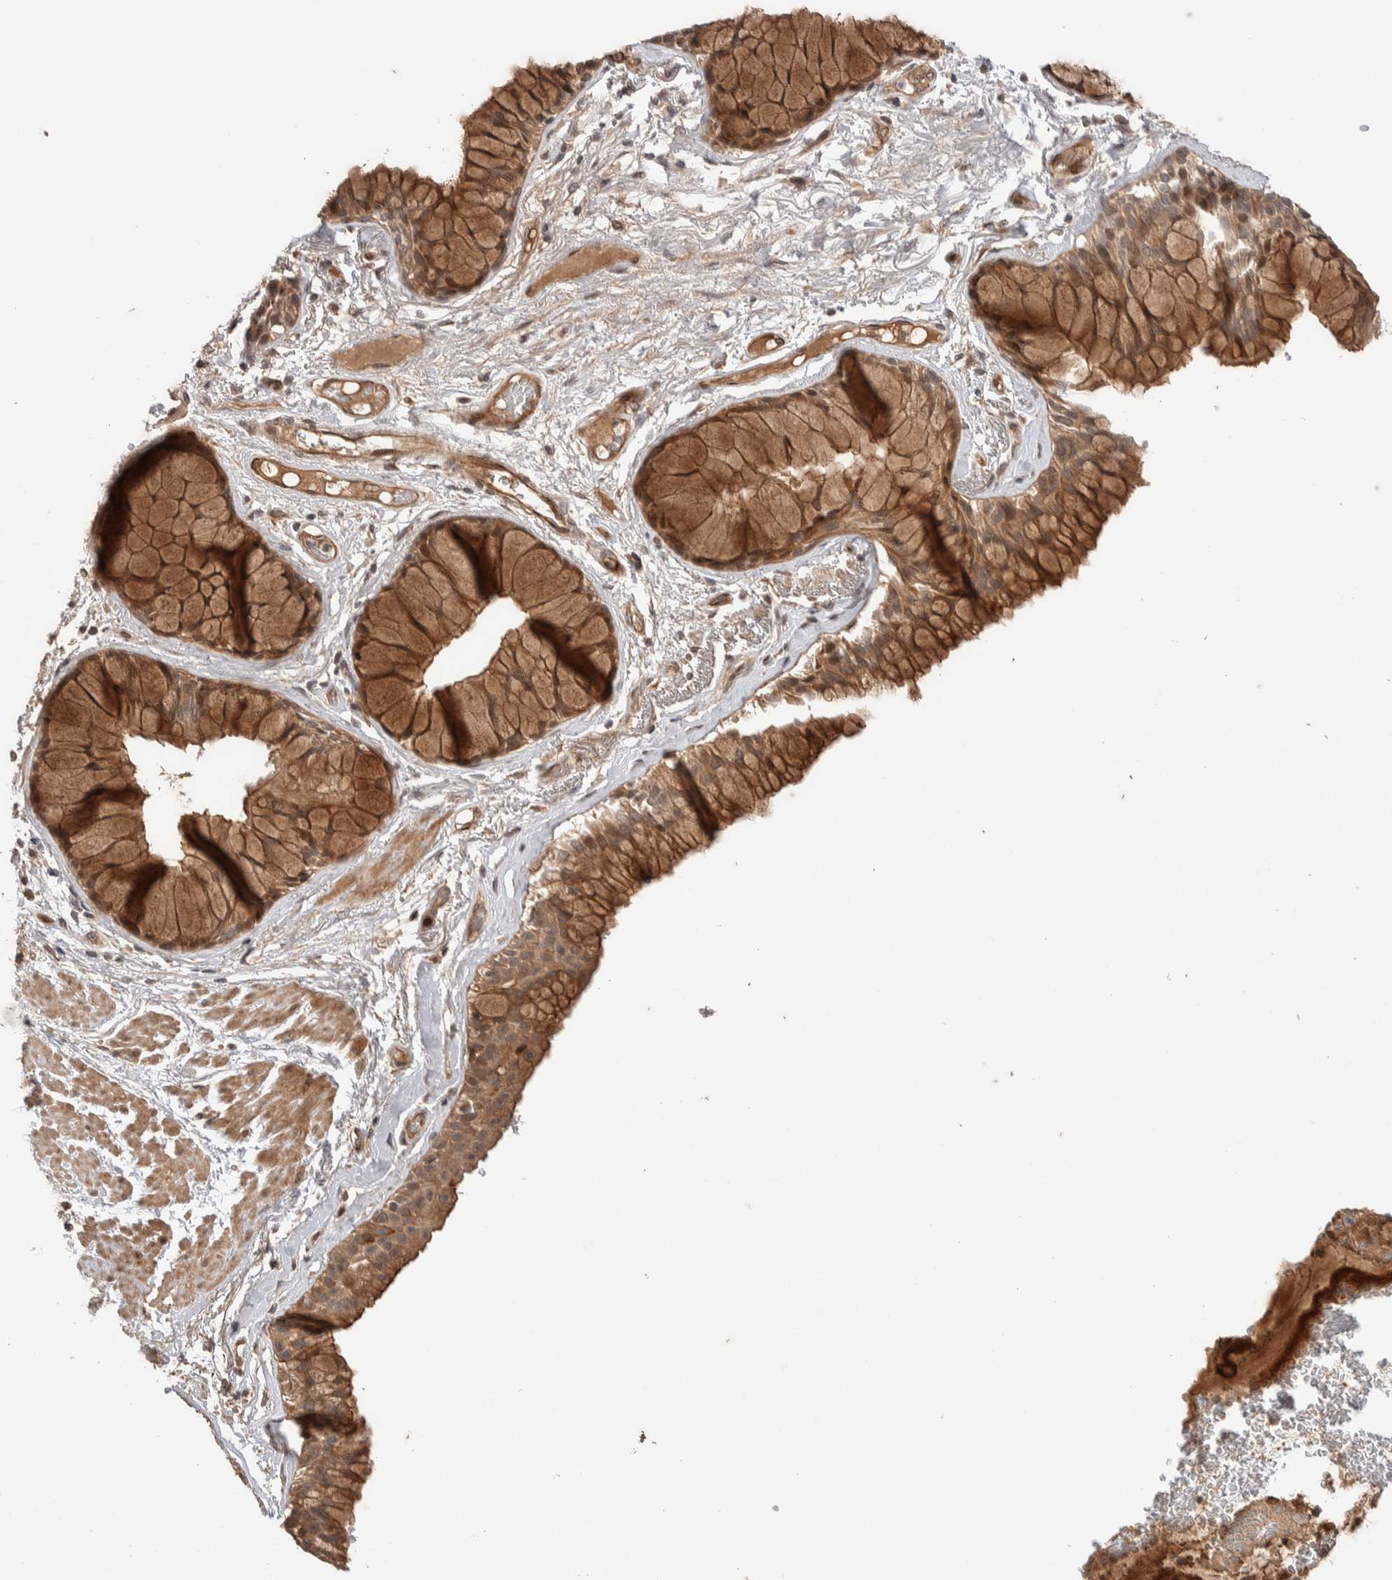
{"staining": {"intensity": "moderate", "quantity": ">75%", "location": "cytoplasmic/membranous,nuclear"}, "tissue": "bronchus", "cell_type": "Respiratory epithelial cells", "image_type": "normal", "snomed": [{"axis": "morphology", "description": "Normal tissue, NOS"}, {"axis": "topography", "description": "Bronchus"}], "caption": "The image reveals staining of benign bronchus, revealing moderate cytoplasmic/membranous,nuclear protein positivity (brown color) within respiratory epithelial cells.", "gene": "PRDM15", "patient": {"sex": "male", "age": 66}}